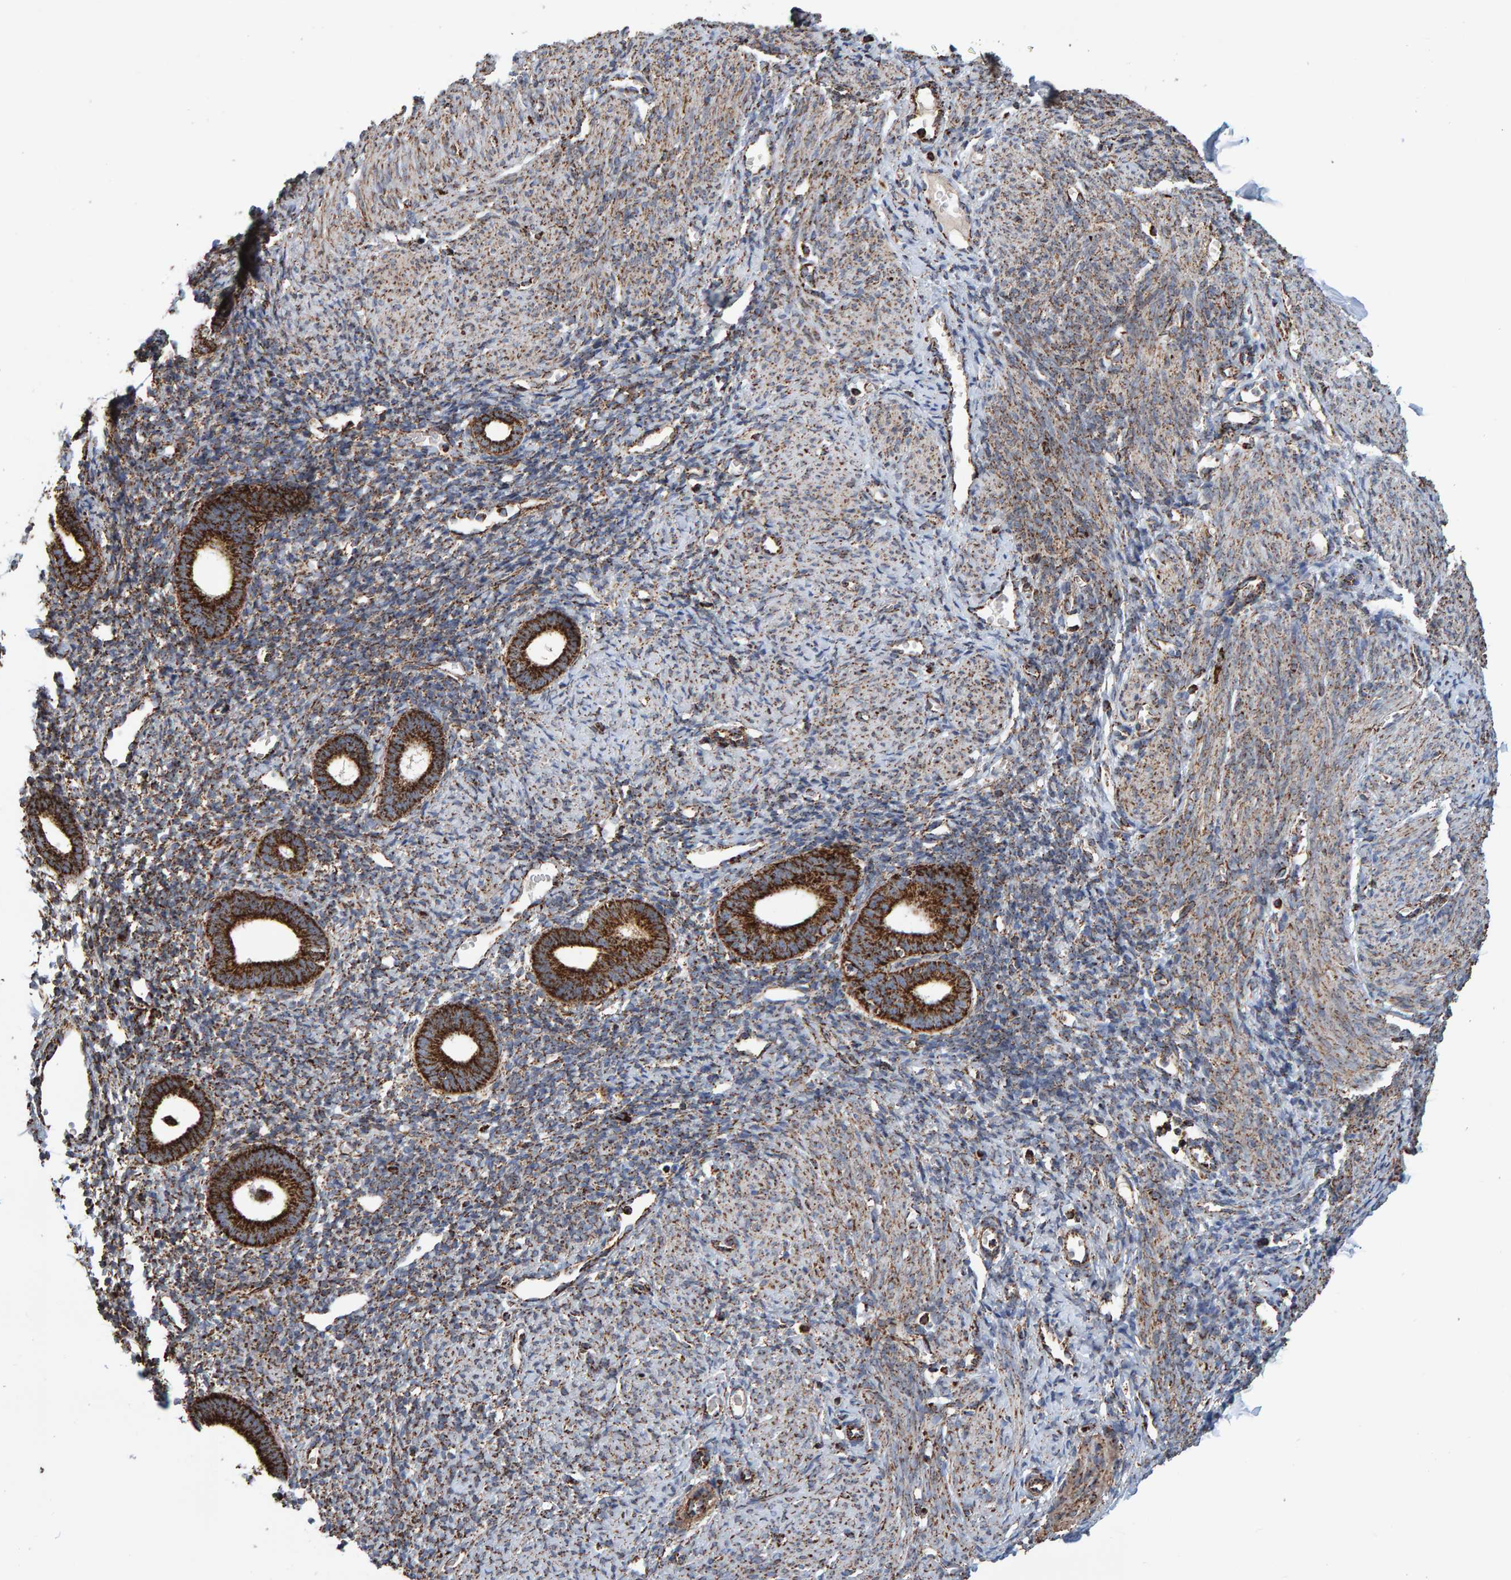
{"staining": {"intensity": "moderate", "quantity": ">75%", "location": "cytoplasmic/membranous"}, "tissue": "endometrium", "cell_type": "Cells in endometrial stroma", "image_type": "normal", "snomed": [{"axis": "morphology", "description": "Normal tissue, NOS"}, {"axis": "morphology", "description": "Adenocarcinoma, NOS"}, {"axis": "topography", "description": "Endometrium"}], "caption": "IHC photomicrograph of unremarkable endometrium: human endometrium stained using immunohistochemistry shows medium levels of moderate protein expression localized specifically in the cytoplasmic/membranous of cells in endometrial stroma, appearing as a cytoplasmic/membranous brown color.", "gene": "MRPL45", "patient": {"sex": "female", "age": 57}}